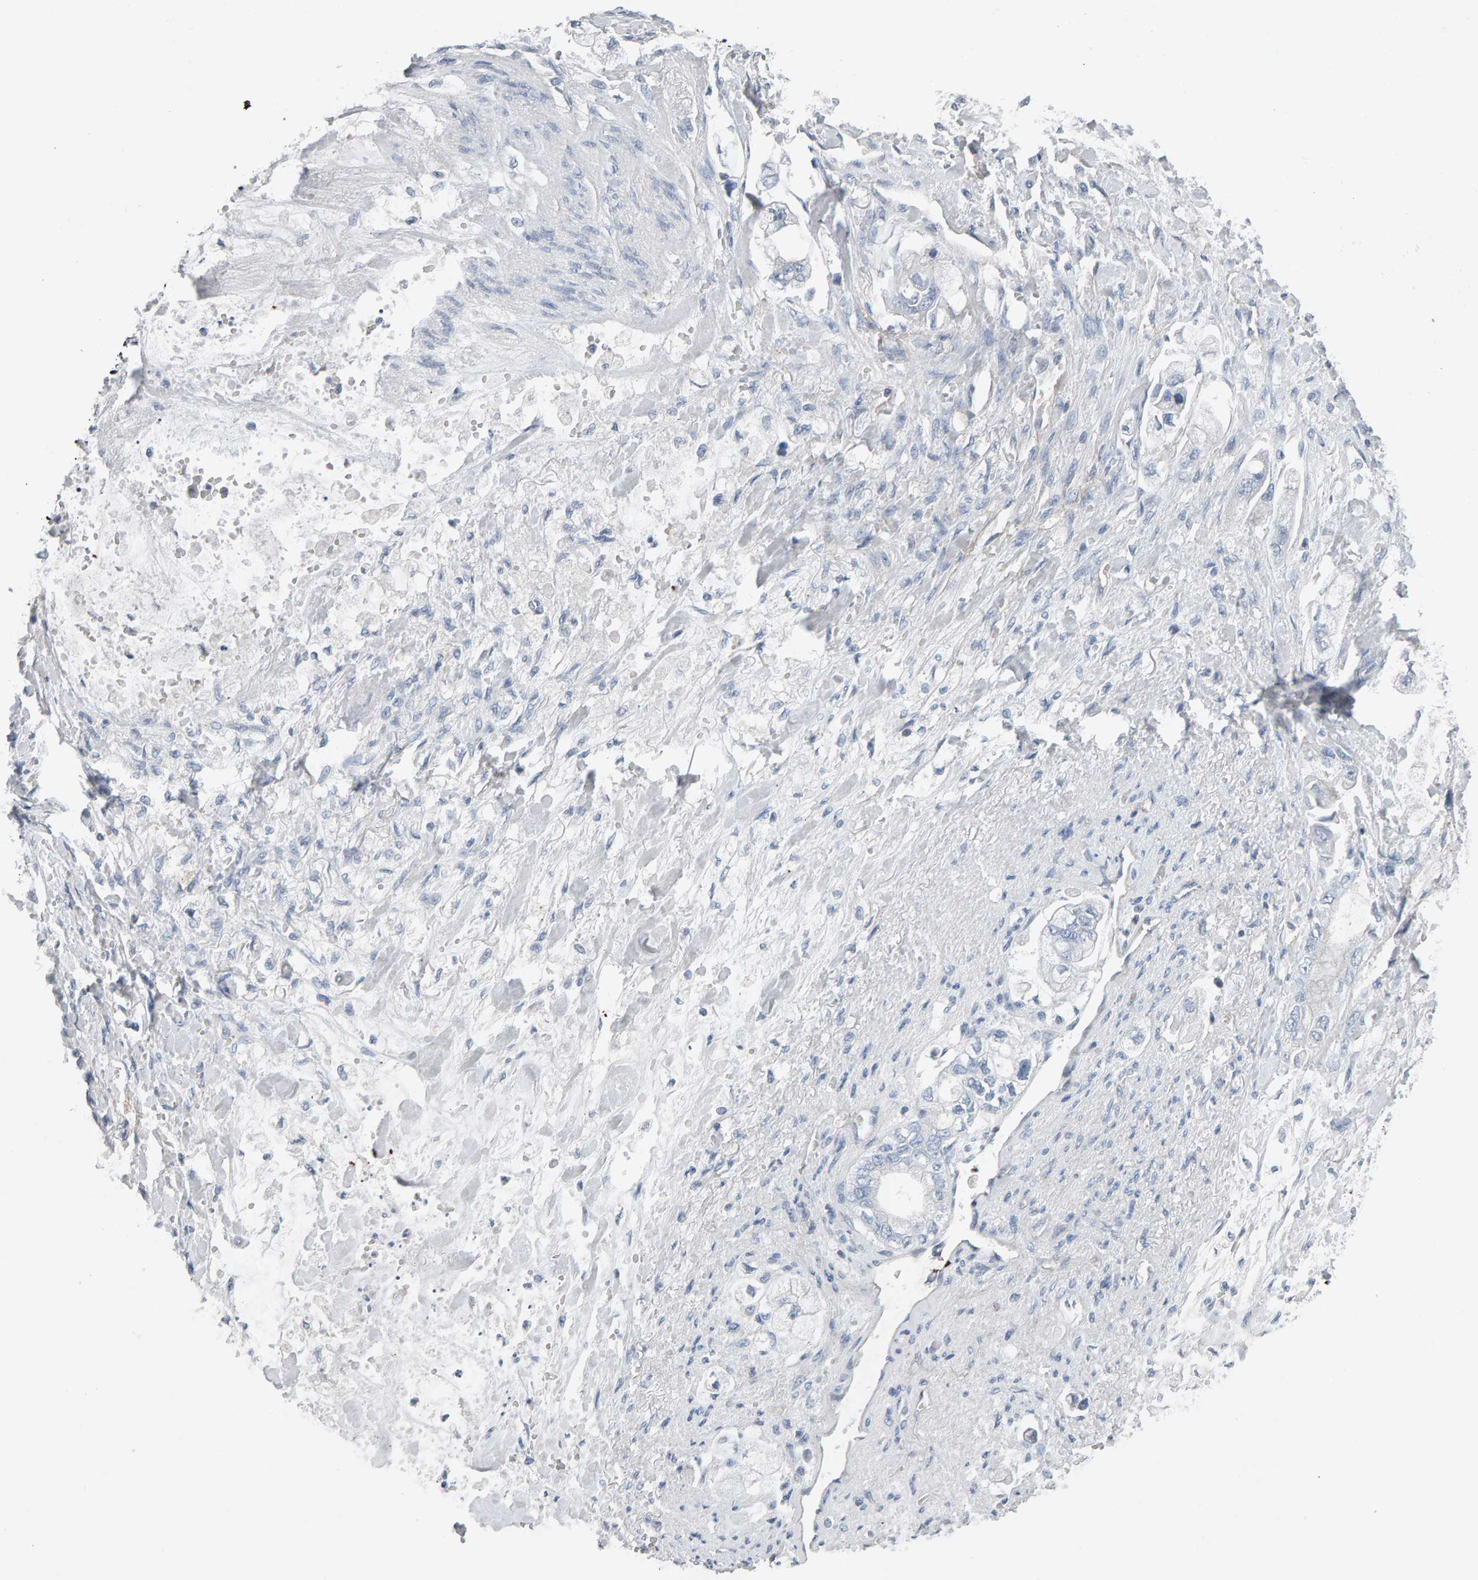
{"staining": {"intensity": "negative", "quantity": "none", "location": "none"}, "tissue": "stomach cancer", "cell_type": "Tumor cells", "image_type": "cancer", "snomed": [{"axis": "morphology", "description": "Normal tissue, NOS"}, {"axis": "morphology", "description": "Adenocarcinoma, NOS"}, {"axis": "topography", "description": "Stomach"}], "caption": "IHC image of adenocarcinoma (stomach) stained for a protein (brown), which displays no expression in tumor cells. (Stains: DAB (3,3'-diaminobenzidine) immunohistochemistry with hematoxylin counter stain, Microscopy: brightfield microscopy at high magnification).", "gene": "FYN", "patient": {"sex": "male", "age": 62}}